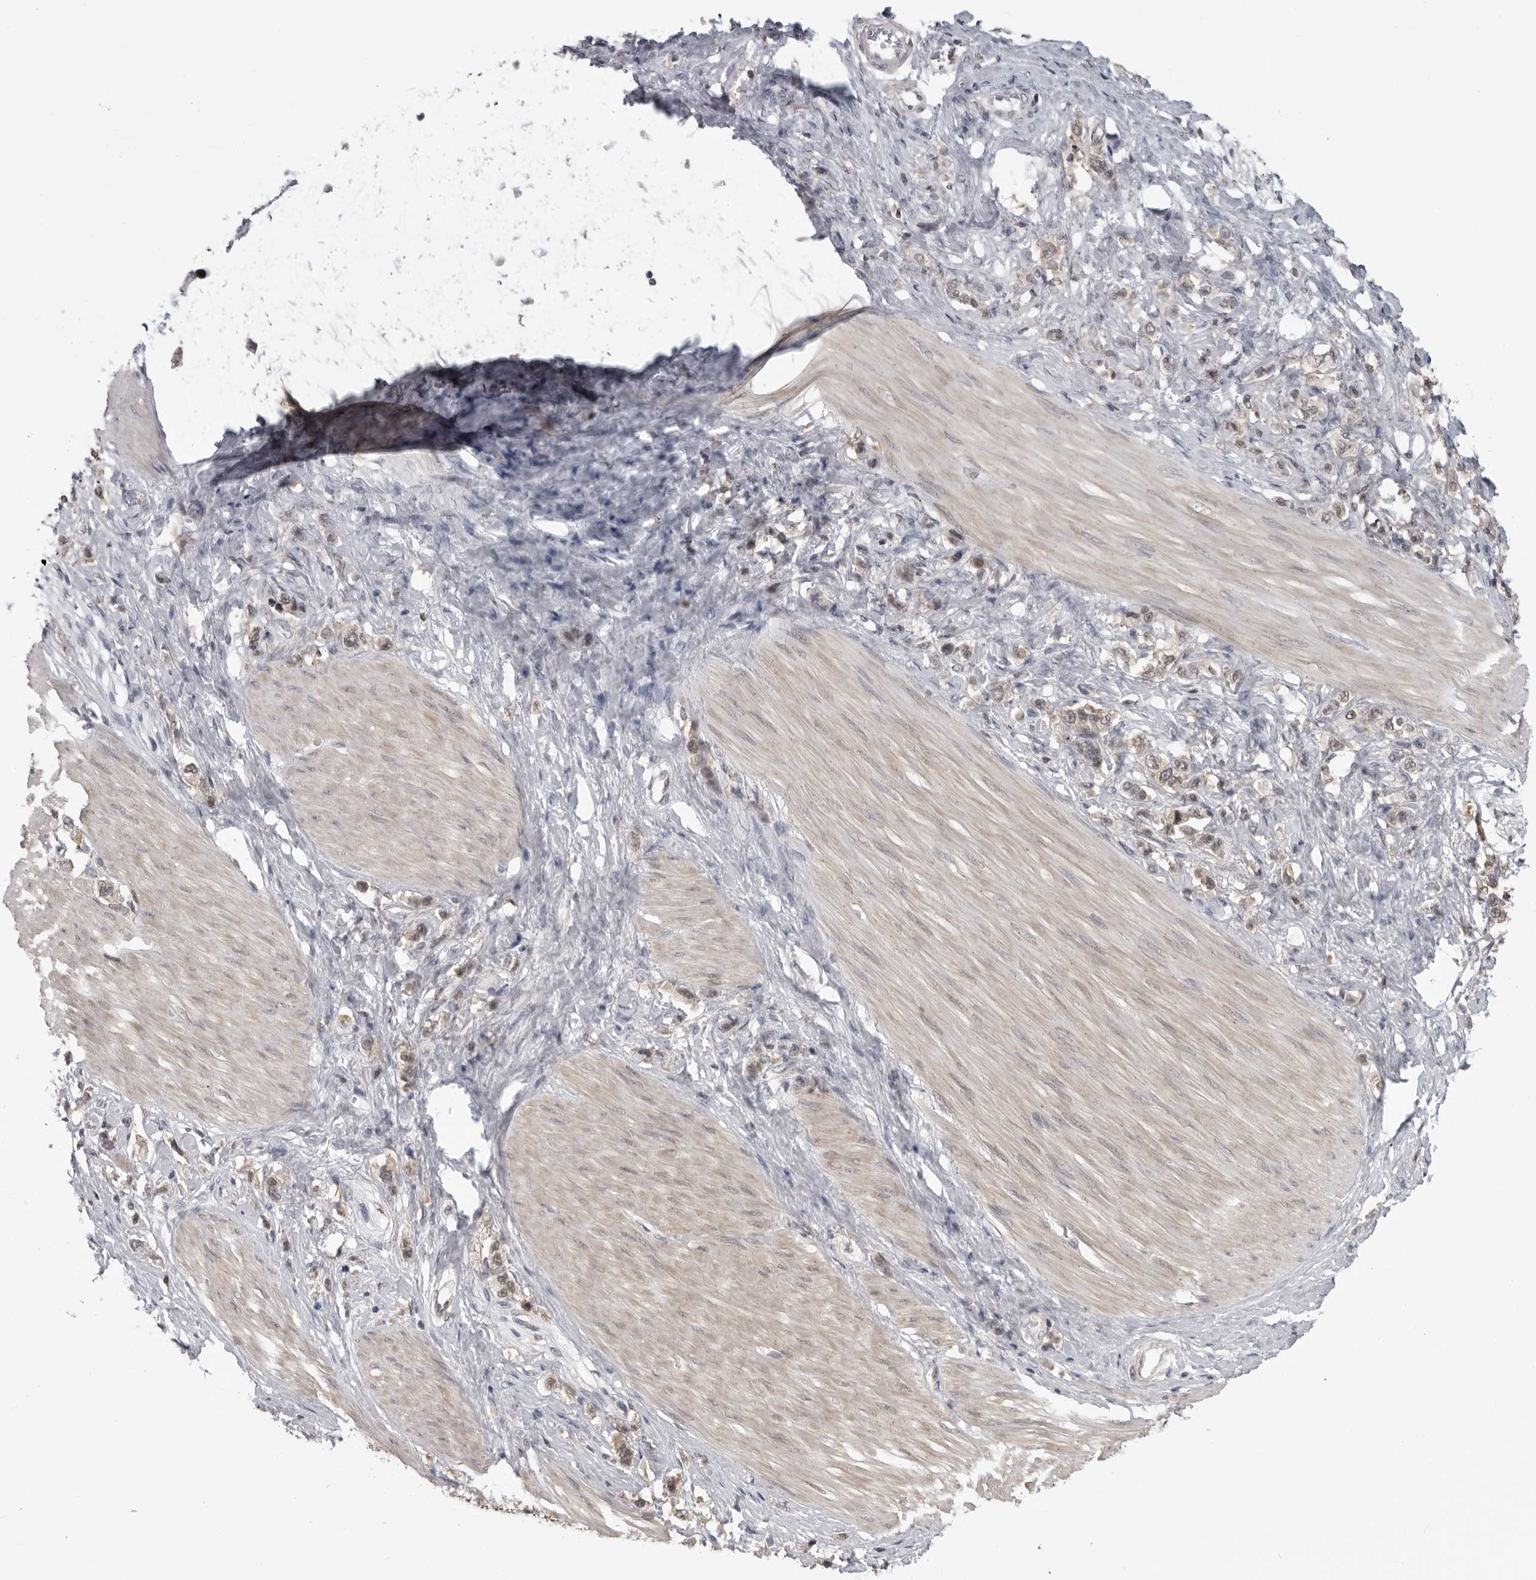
{"staining": {"intensity": "weak", "quantity": ">75%", "location": "cytoplasmic/membranous,nuclear"}, "tissue": "stomach cancer", "cell_type": "Tumor cells", "image_type": "cancer", "snomed": [{"axis": "morphology", "description": "Adenocarcinoma, NOS"}, {"axis": "topography", "description": "Stomach"}], "caption": "Immunohistochemical staining of stomach adenocarcinoma displays low levels of weak cytoplasmic/membranous and nuclear positivity in approximately >75% of tumor cells.", "gene": "PDCL3", "patient": {"sex": "female", "age": 65}}